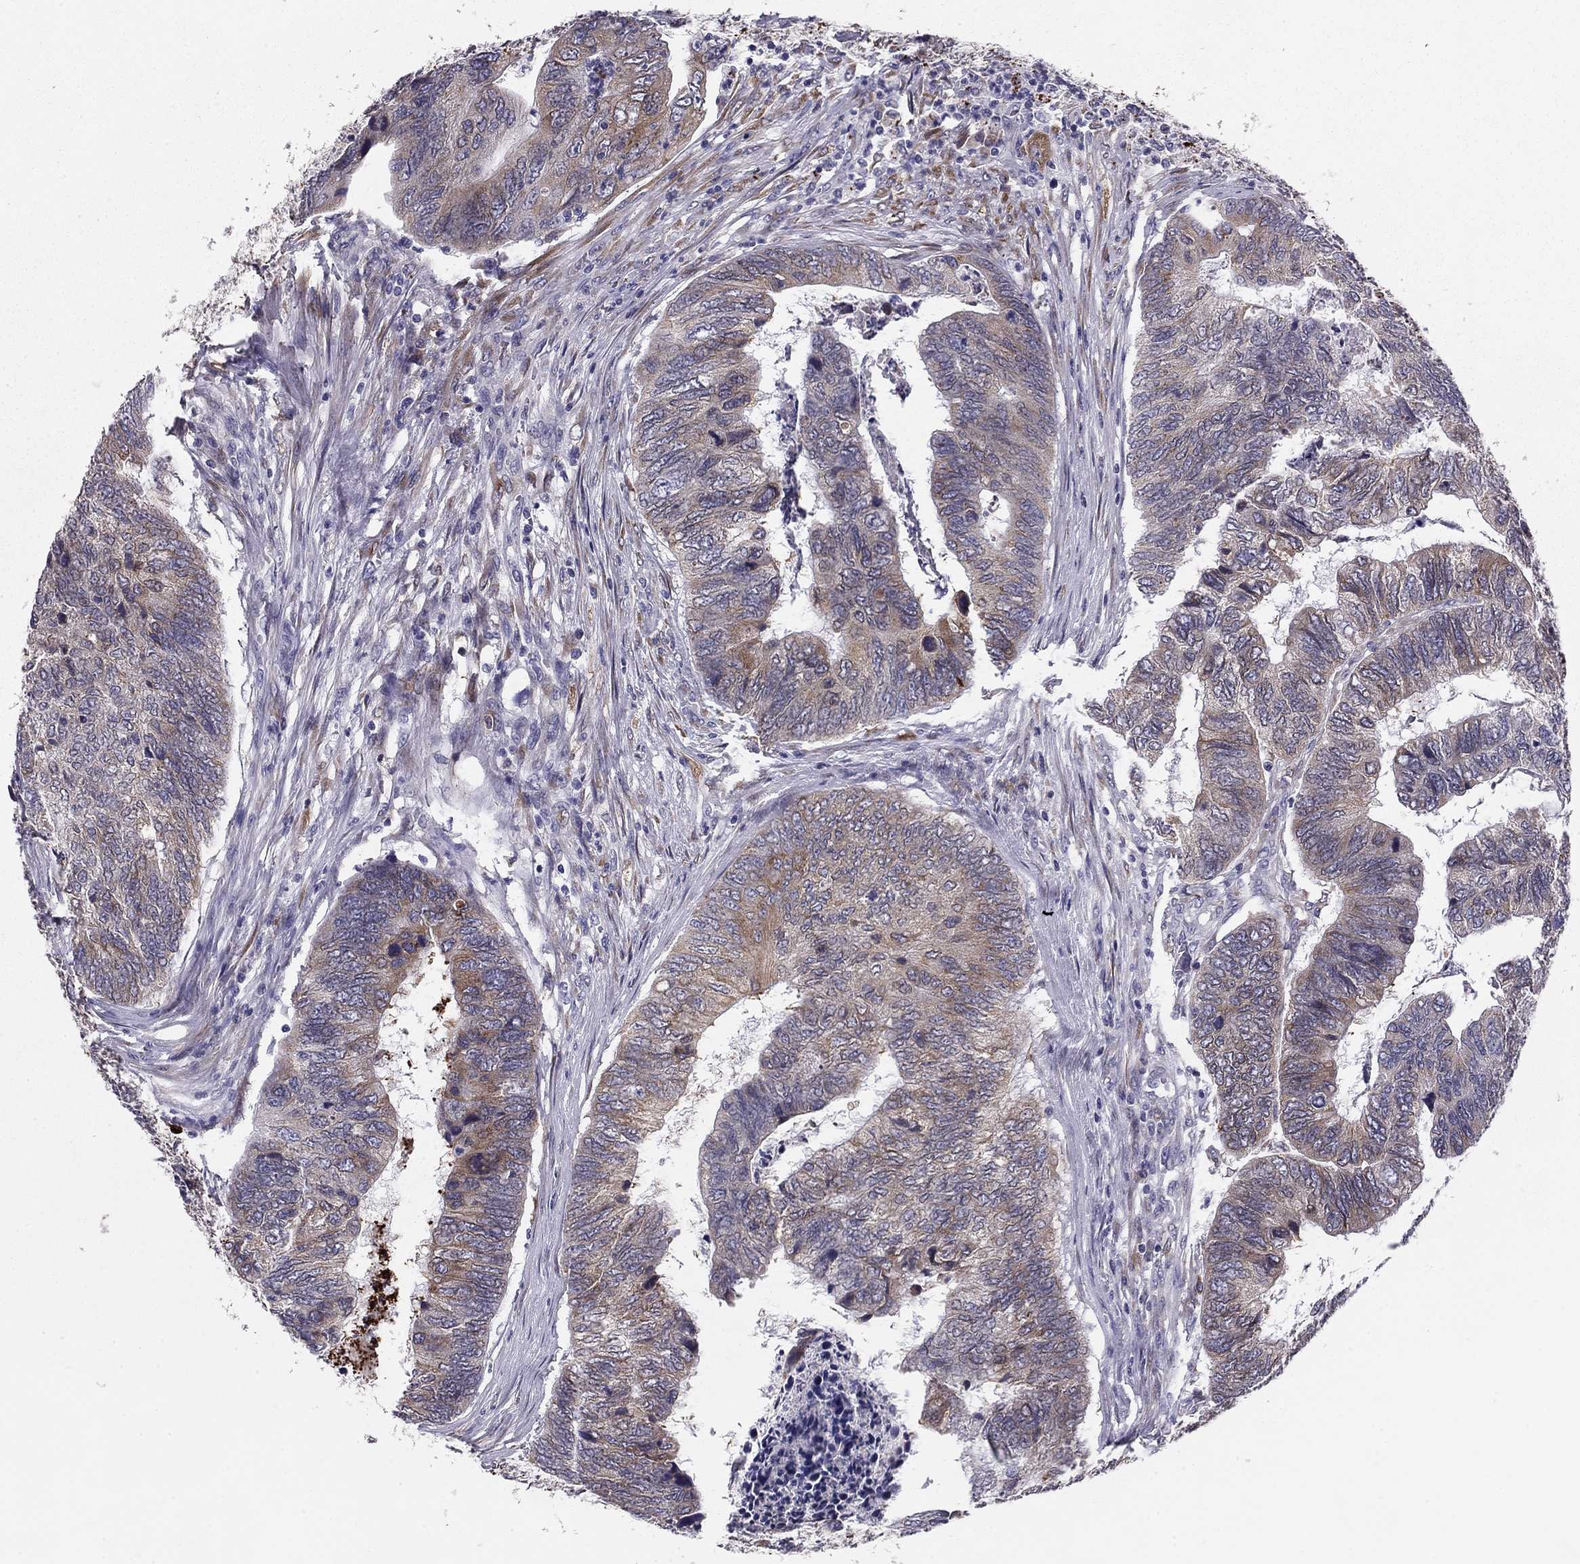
{"staining": {"intensity": "moderate", "quantity": "<25%", "location": "cytoplasmic/membranous"}, "tissue": "colorectal cancer", "cell_type": "Tumor cells", "image_type": "cancer", "snomed": [{"axis": "morphology", "description": "Adenocarcinoma, NOS"}, {"axis": "topography", "description": "Colon"}], "caption": "Immunohistochemistry of colorectal cancer exhibits low levels of moderate cytoplasmic/membranous staining in approximately <25% of tumor cells.", "gene": "TMED3", "patient": {"sex": "female", "age": 67}}